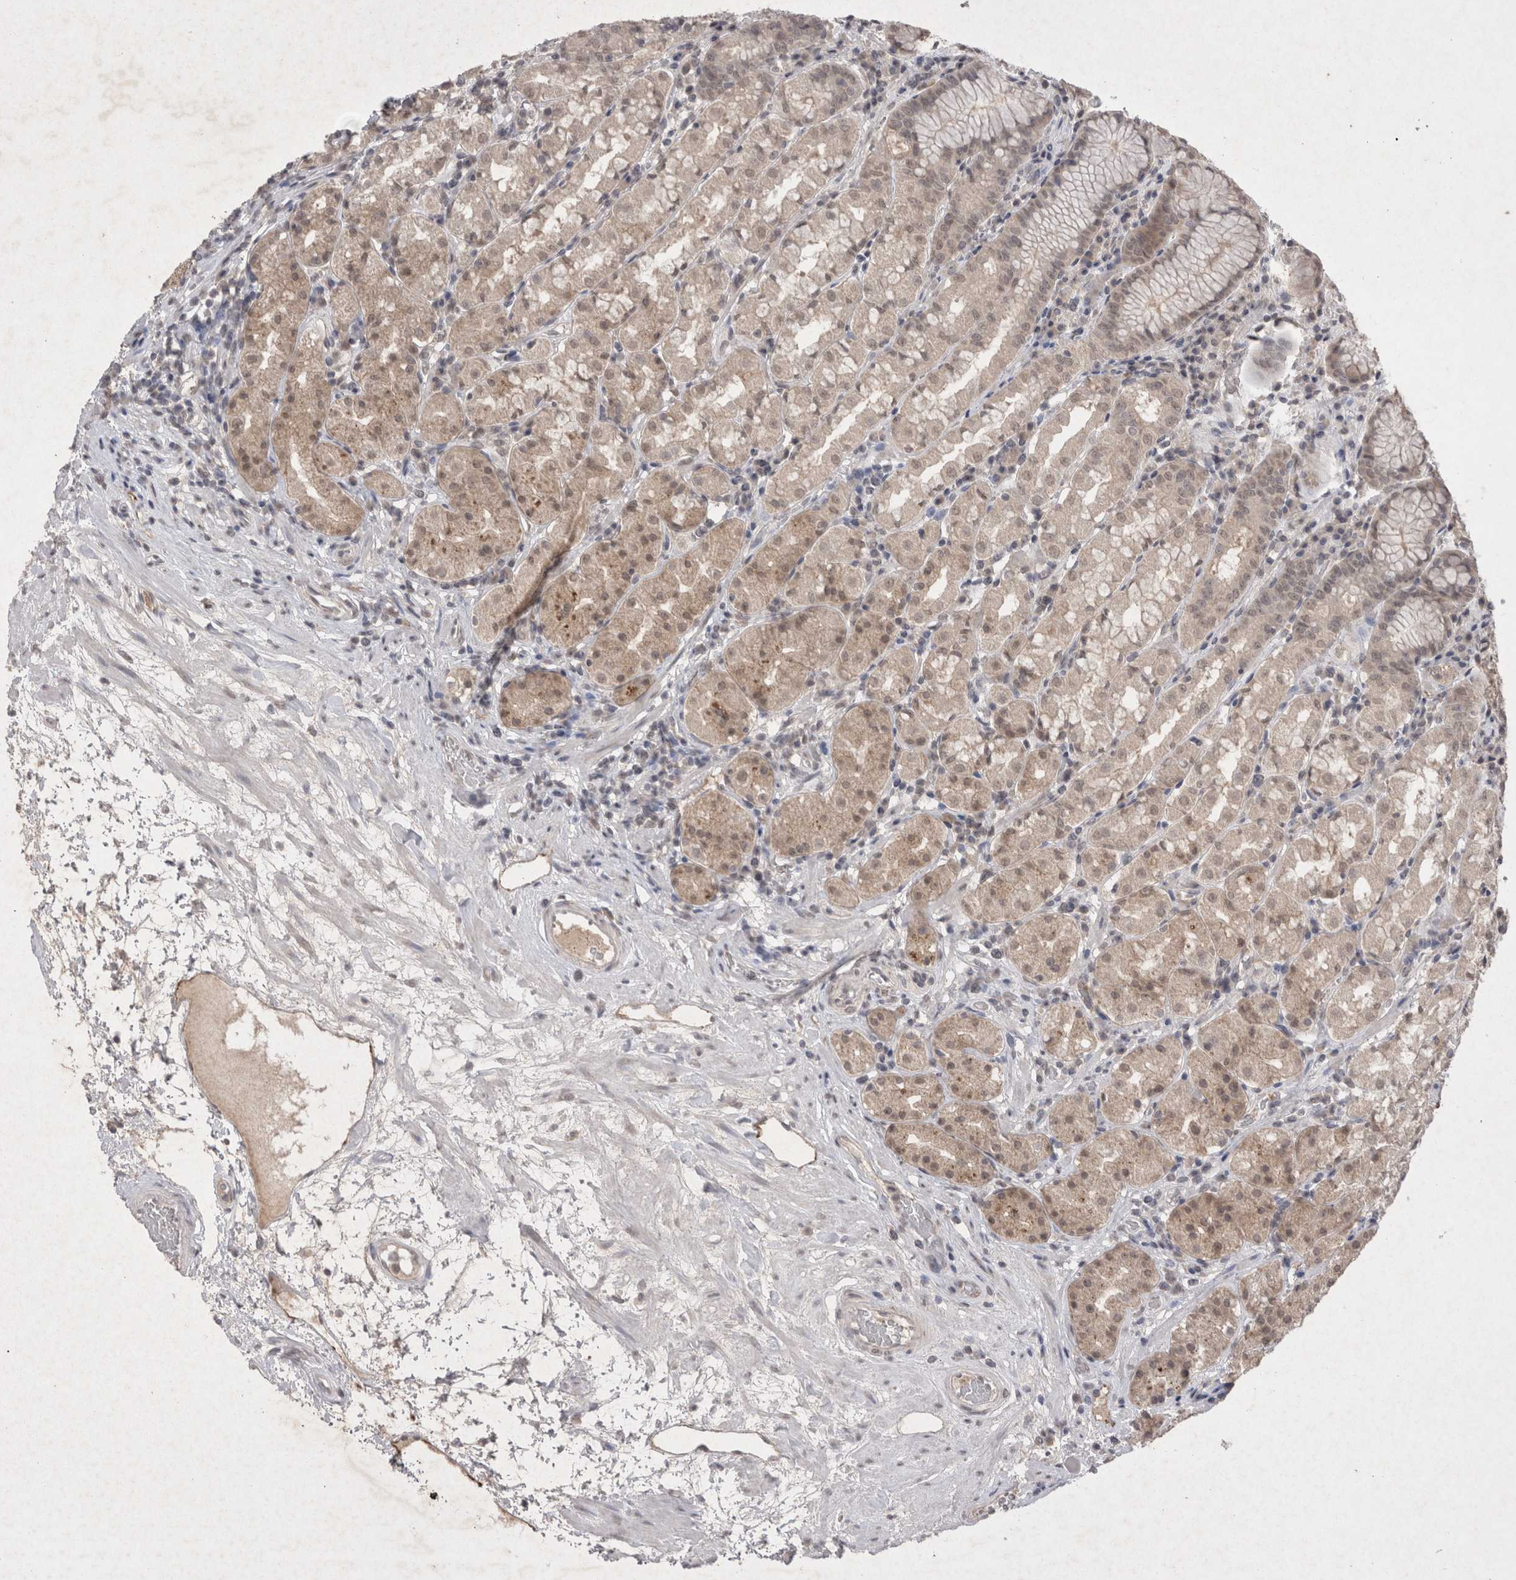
{"staining": {"intensity": "weak", "quantity": "25%-75%", "location": "cytoplasmic/membranous"}, "tissue": "stomach", "cell_type": "Glandular cells", "image_type": "normal", "snomed": [{"axis": "morphology", "description": "Normal tissue, NOS"}, {"axis": "topography", "description": "Stomach, lower"}], "caption": "This micrograph shows IHC staining of benign stomach, with low weak cytoplasmic/membranous staining in about 25%-75% of glandular cells.", "gene": "LYVE1", "patient": {"sex": "female", "age": 56}}